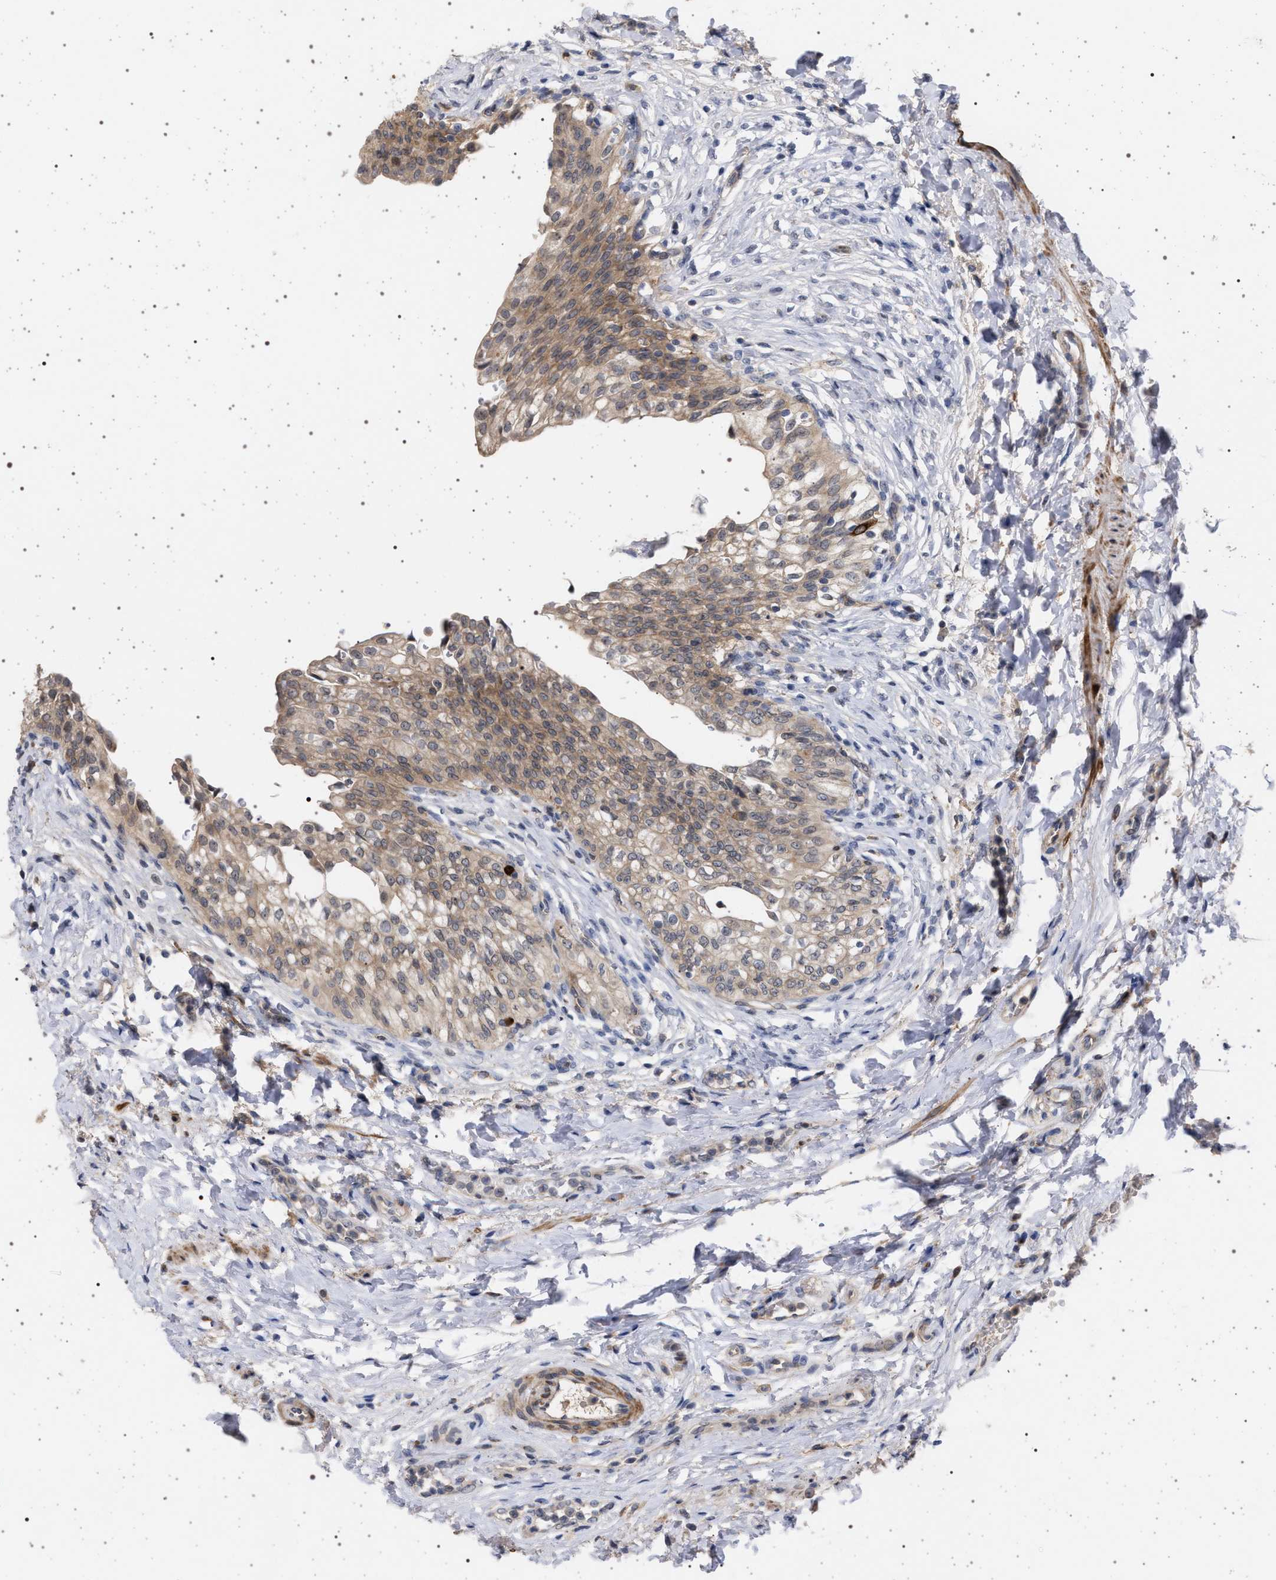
{"staining": {"intensity": "moderate", "quantity": ">75%", "location": "cytoplasmic/membranous,nuclear"}, "tissue": "urinary bladder", "cell_type": "Urothelial cells", "image_type": "normal", "snomed": [{"axis": "morphology", "description": "Urothelial carcinoma, High grade"}, {"axis": "topography", "description": "Urinary bladder"}], "caption": "Brown immunohistochemical staining in normal urinary bladder displays moderate cytoplasmic/membranous,nuclear expression in approximately >75% of urothelial cells.", "gene": "RBM48", "patient": {"sex": "male", "age": 46}}